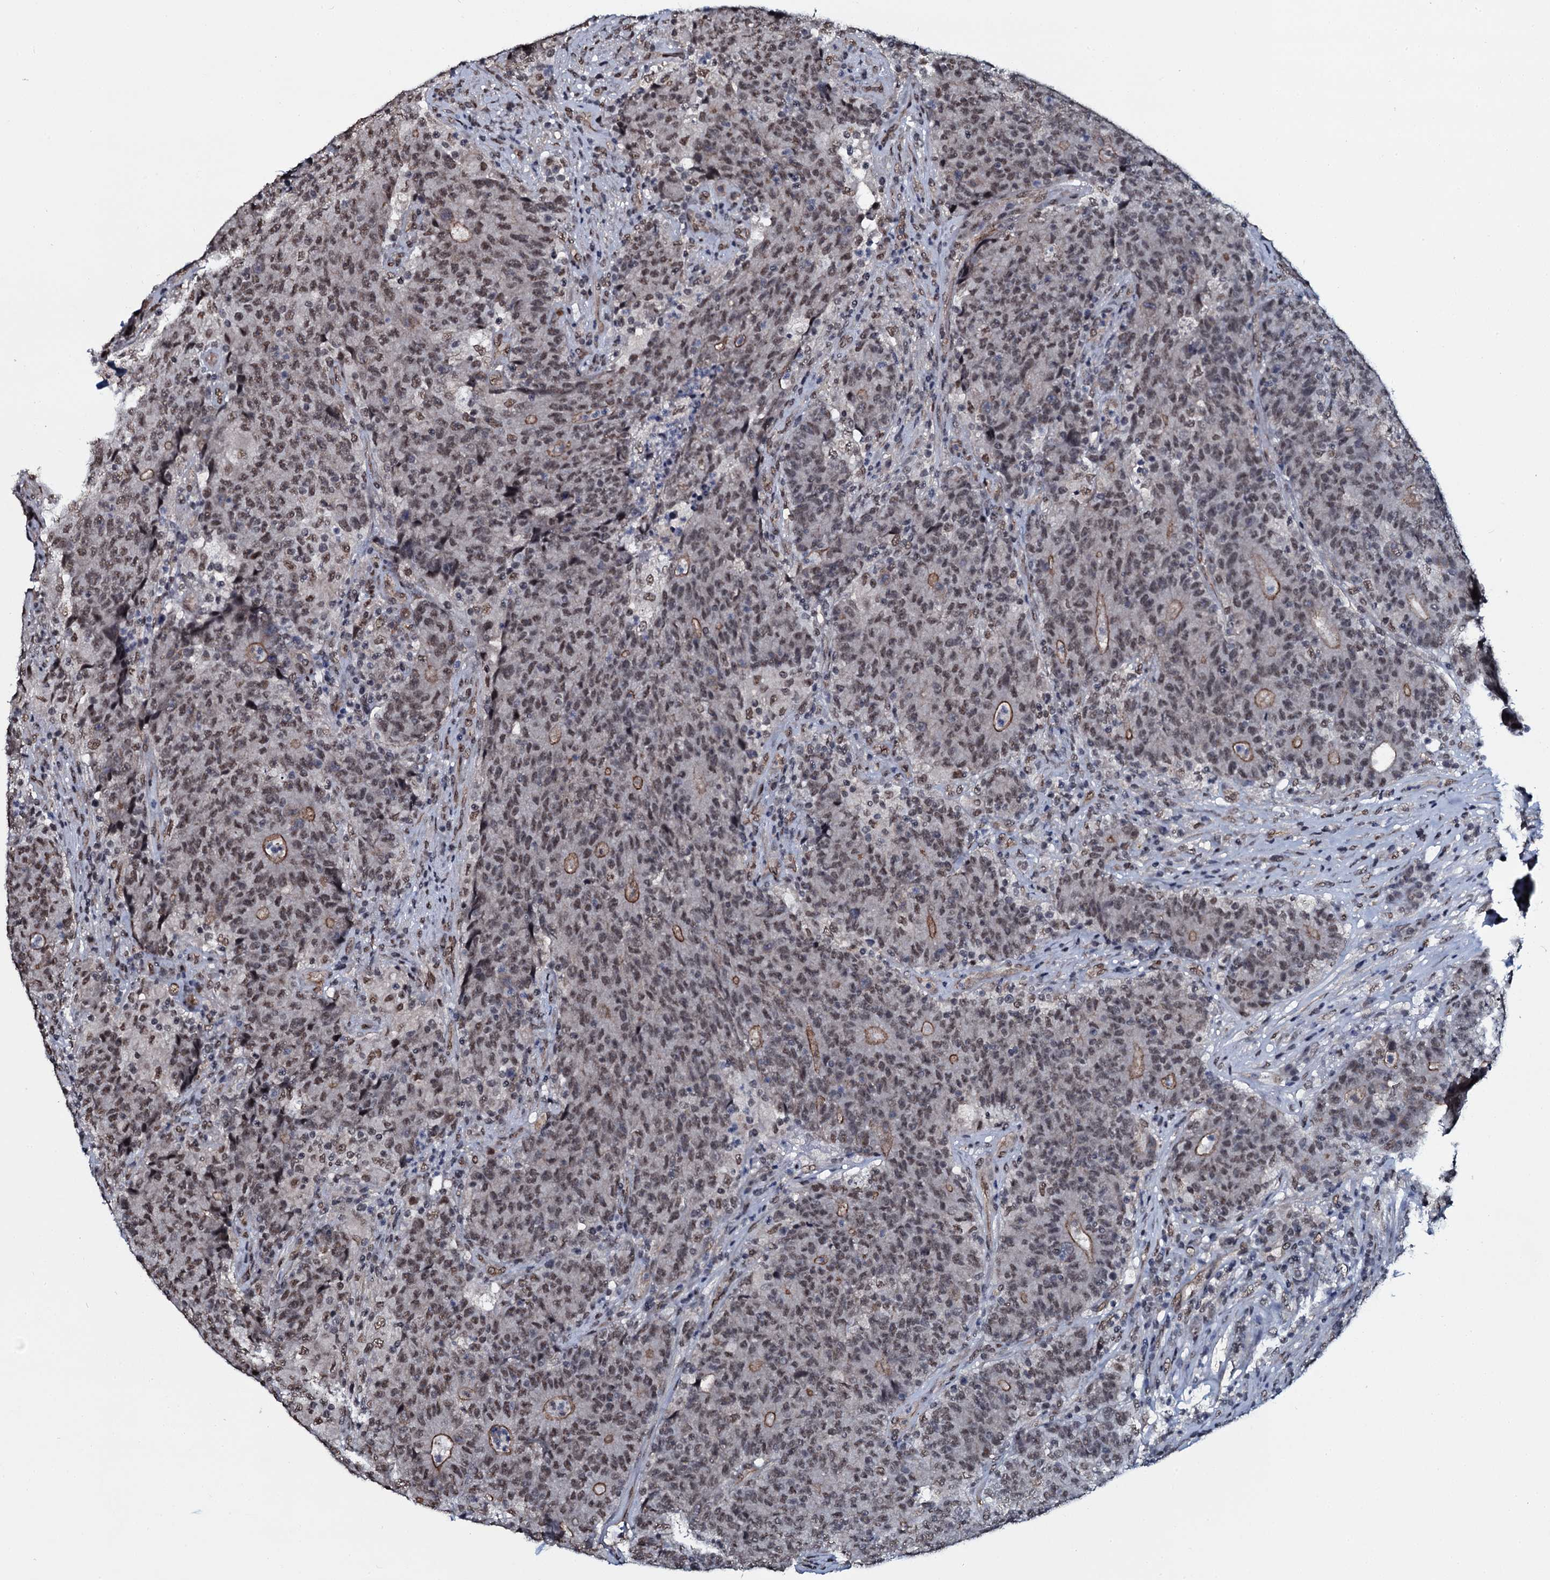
{"staining": {"intensity": "moderate", "quantity": ">75%", "location": "cytoplasmic/membranous,nuclear"}, "tissue": "colorectal cancer", "cell_type": "Tumor cells", "image_type": "cancer", "snomed": [{"axis": "morphology", "description": "Adenocarcinoma, NOS"}, {"axis": "topography", "description": "Colon"}], "caption": "Moderate cytoplasmic/membranous and nuclear staining for a protein is seen in about >75% of tumor cells of colorectal cancer (adenocarcinoma) using immunohistochemistry.", "gene": "SH2D4B", "patient": {"sex": "female", "age": 75}}